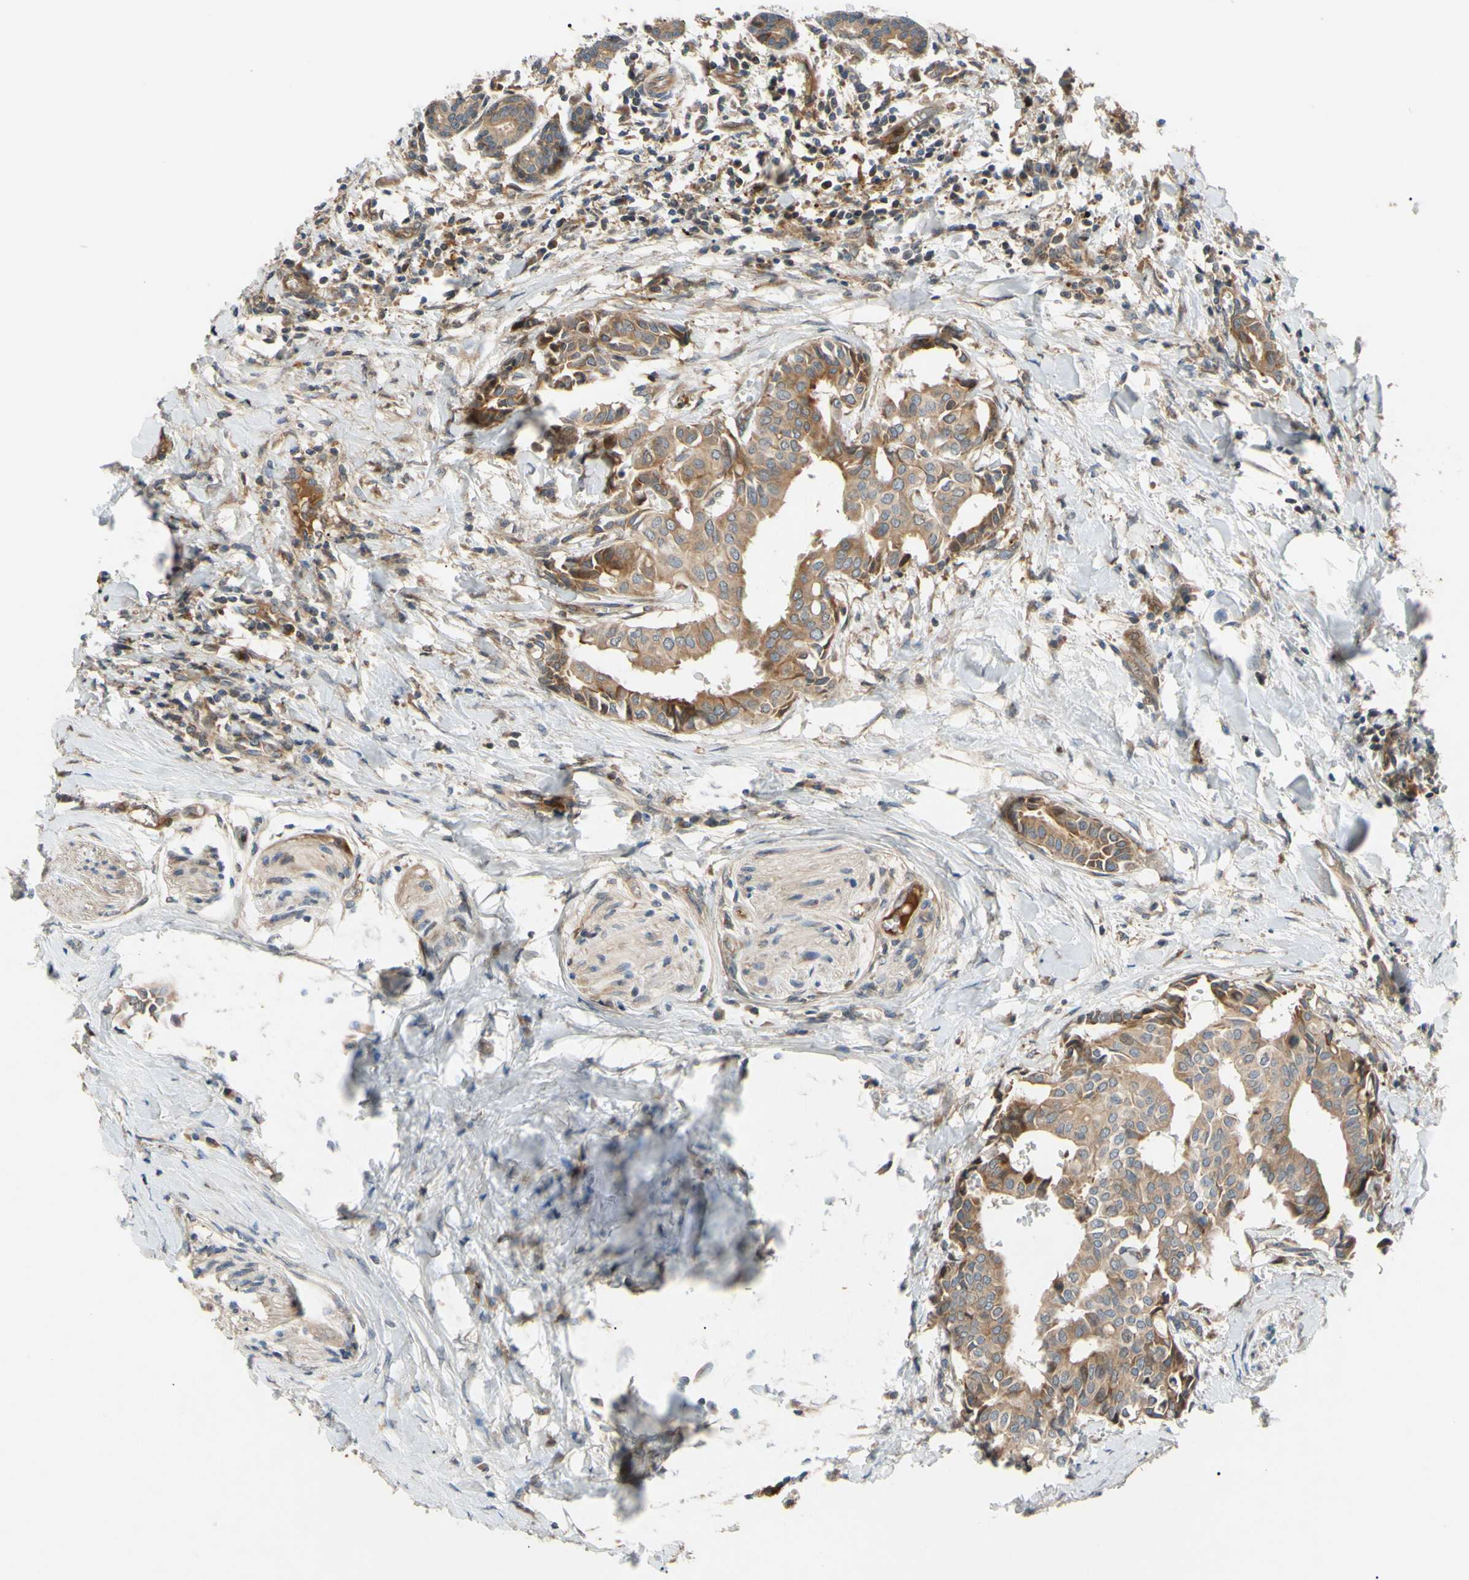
{"staining": {"intensity": "moderate", "quantity": ">75%", "location": "cytoplasmic/membranous"}, "tissue": "head and neck cancer", "cell_type": "Tumor cells", "image_type": "cancer", "snomed": [{"axis": "morphology", "description": "Adenocarcinoma, NOS"}, {"axis": "topography", "description": "Salivary gland"}, {"axis": "topography", "description": "Head-Neck"}], "caption": "The micrograph exhibits a brown stain indicating the presence of a protein in the cytoplasmic/membranous of tumor cells in adenocarcinoma (head and neck).", "gene": "SPTLC1", "patient": {"sex": "female", "age": 59}}